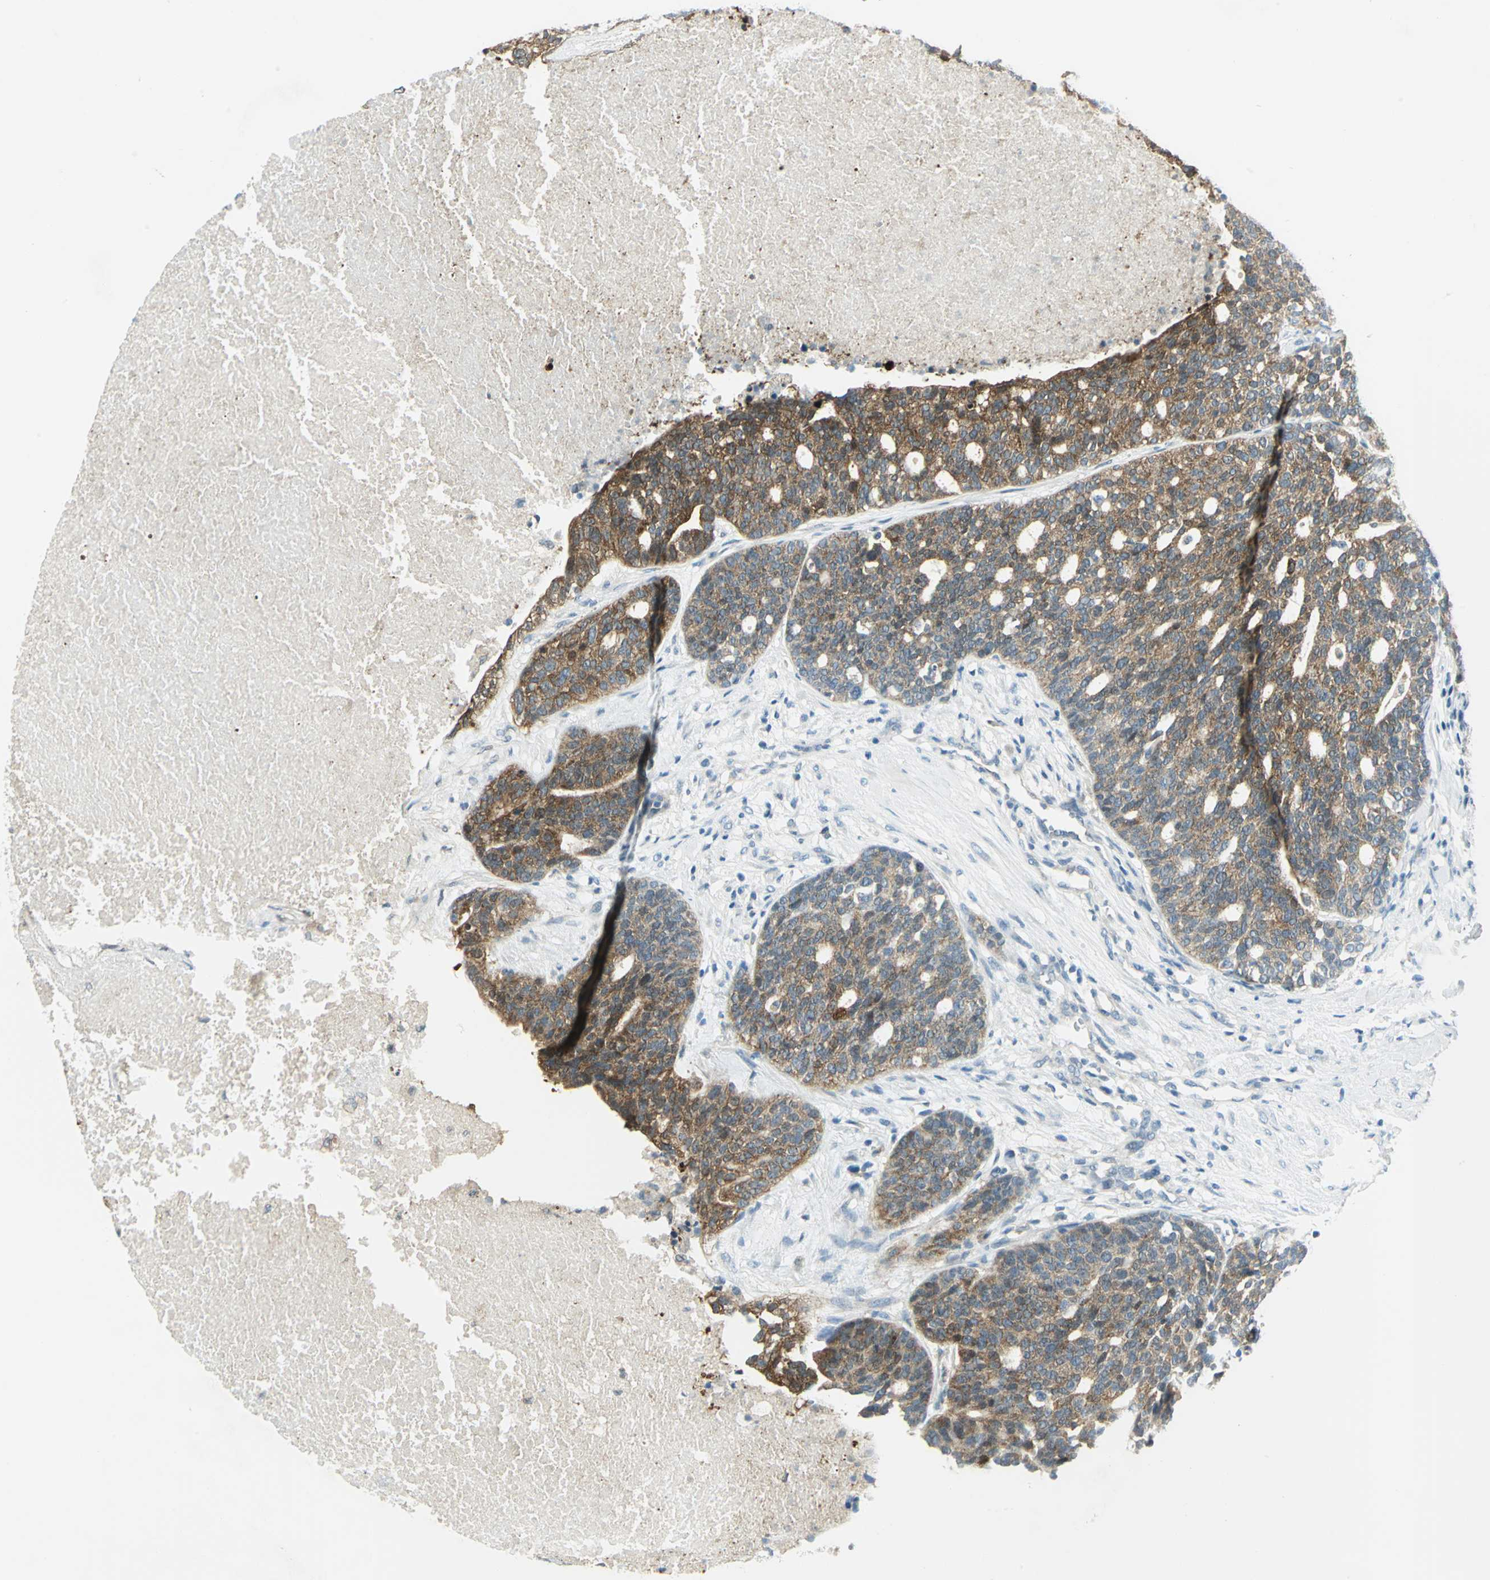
{"staining": {"intensity": "moderate", "quantity": "25%-75%", "location": "cytoplasmic/membranous"}, "tissue": "ovarian cancer", "cell_type": "Tumor cells", "image_type": "cancer", "snomed": [{"axis": "morphology", "description": "Cystadenocarcinoma, serous, NOS"}, {"axis": "topography", "description": "Ovary"}], "caption": "This image reveals IHC staining of ovarian serous cystadenocarcinoma, with medium moderate cytoplasmic/membranous staining in approximately 25%-75% of tumor cells.", "gene": "ALDOA", "patient": {"sex": "female", "age": 59}}